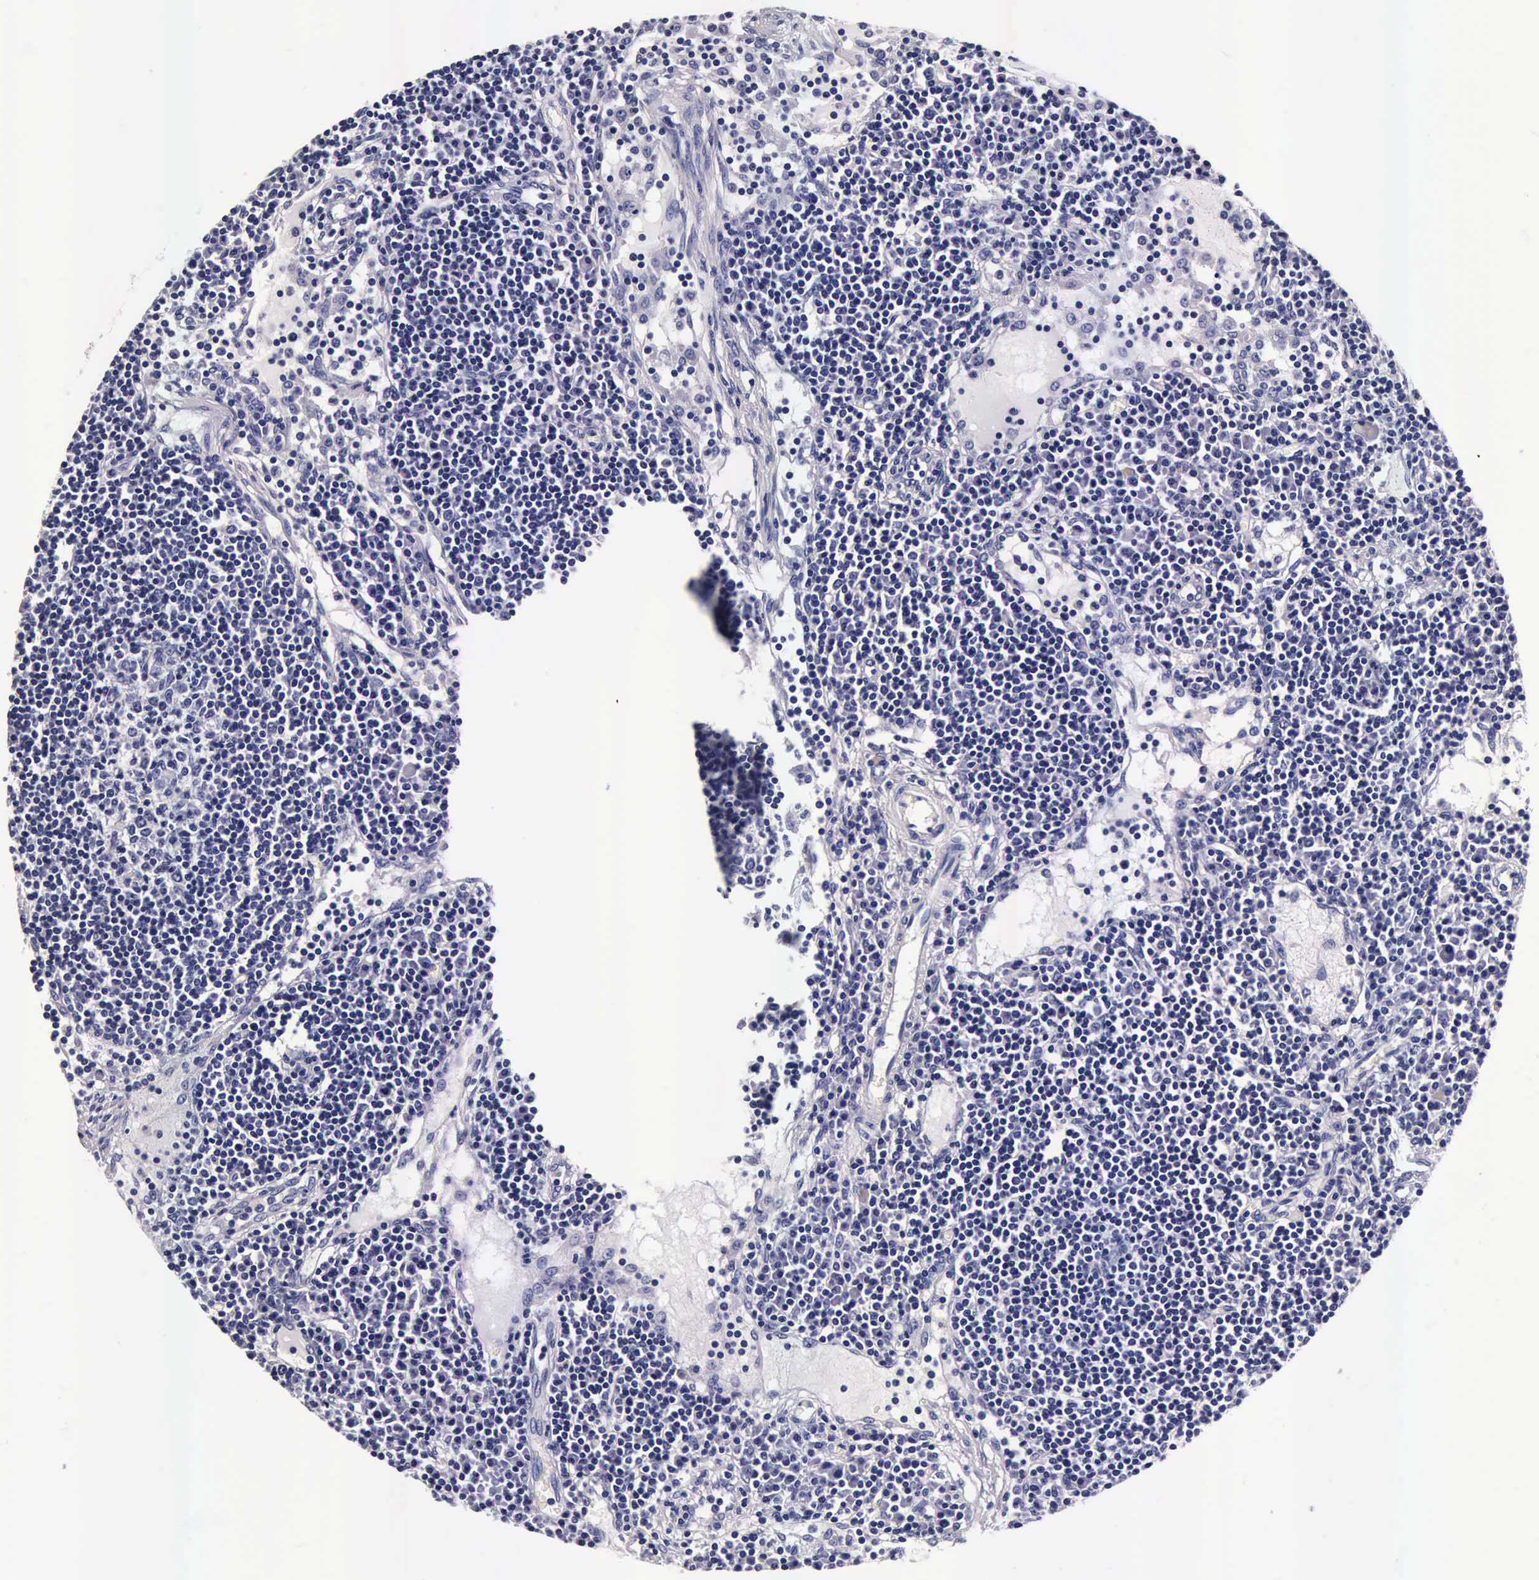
{"staining": {"intensity": "negative", "quantity": "none", "location": "none"}, "tissue": "lymph node", "cell_type": "Germinal center cells", "image_type": "normal", "snomed": [{"axis": "morphology", "description": "Normal tissue, NOS"}, {"axis": "topography", "description": "Lymph node"}], "caption": "Histopathology image shows no protein positivity in germinal center cells of benign lymph node.", "gene": "IAPP", "patient": {"sex": "female", "age": 62}}